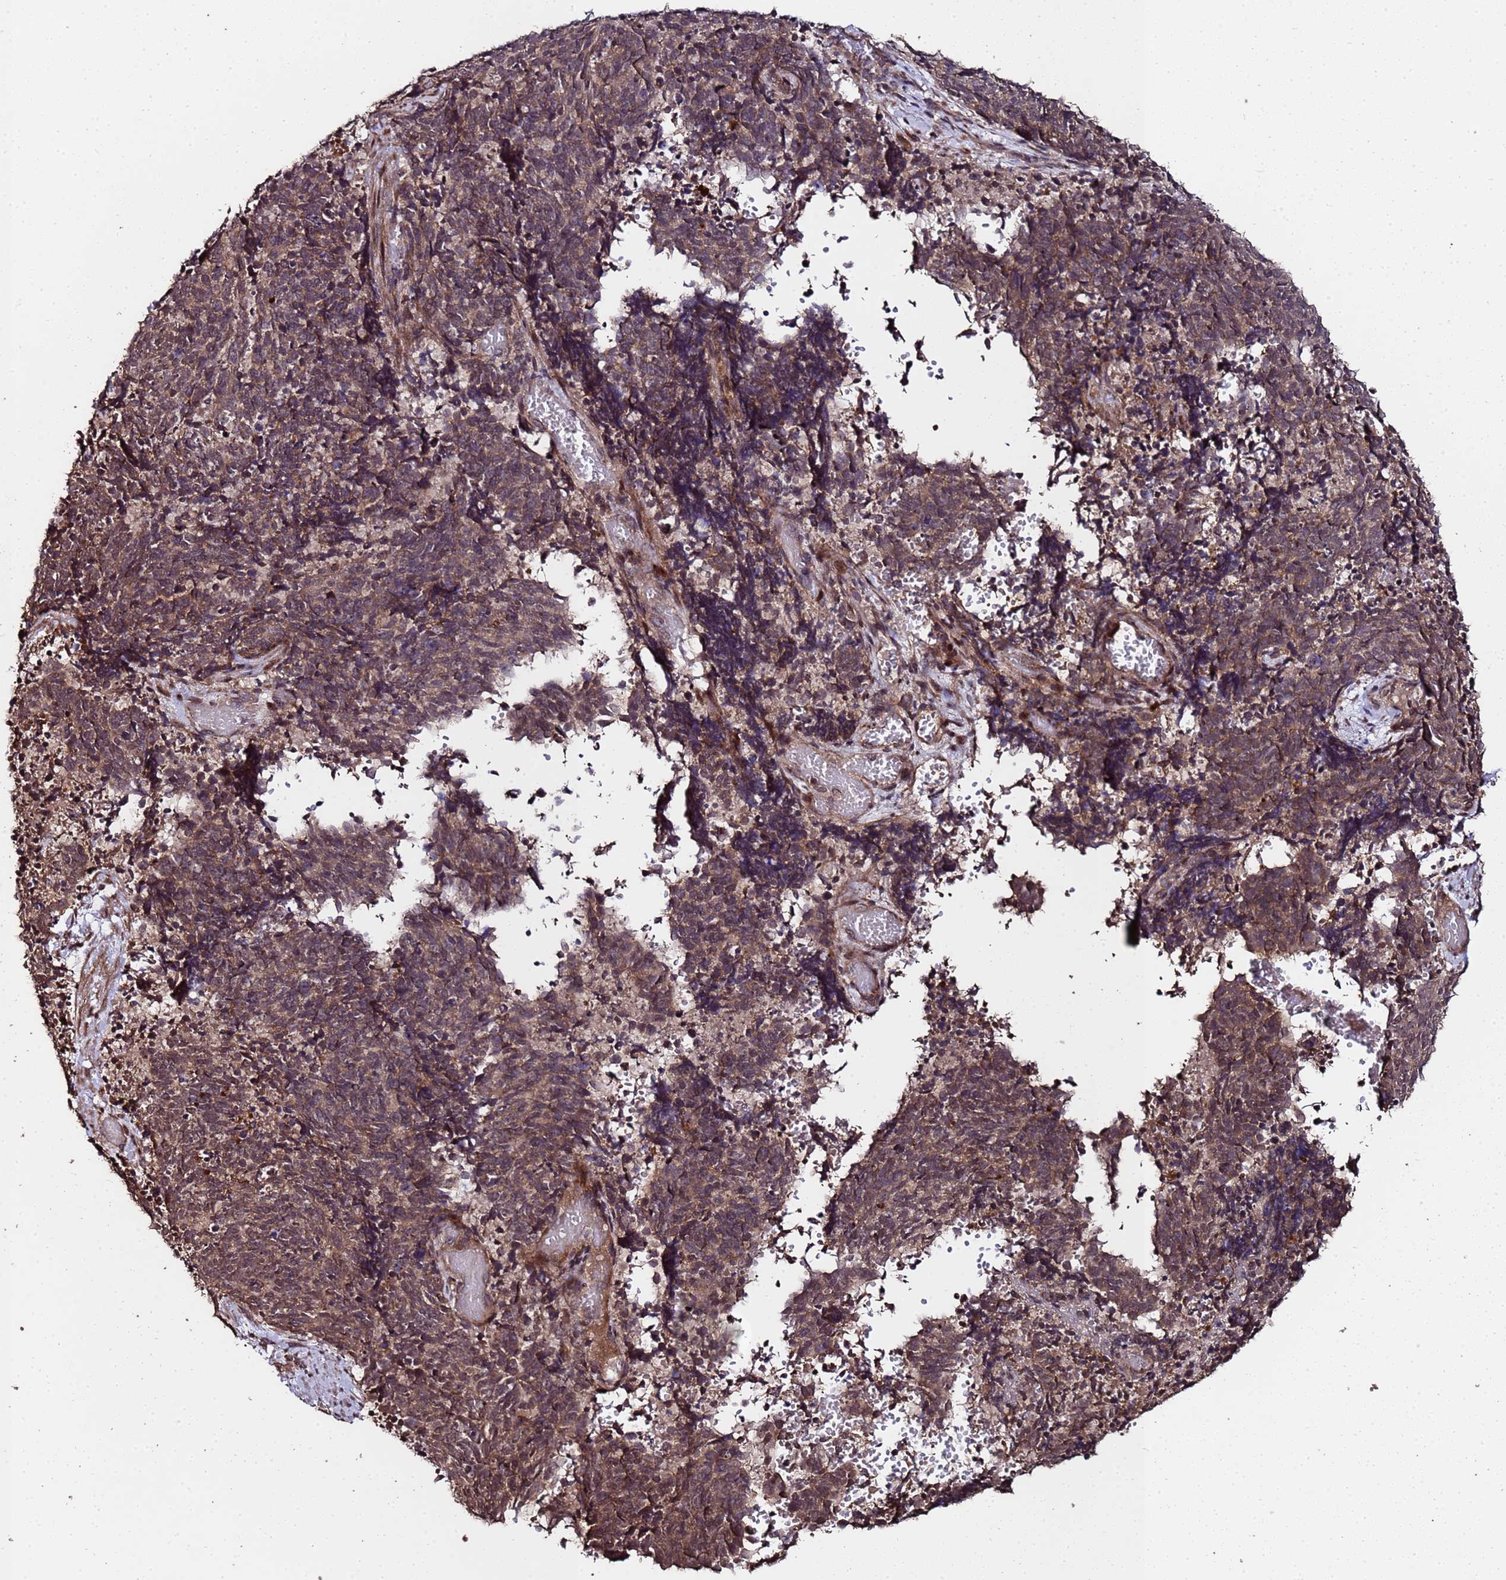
{"staining": {"intensity": "moderate", "quantity": ">75%", "location": "cytoplasmic/membranous"}, "tissue": "cervical cancer", "cell_type": "Tumor cells", "image_type": "cancer", "snomed": [{"axis": "morphology", "description": "Squamous cell carcinoma, NOS"}, {"axis": "topography", "description": "Cervix"}], "caption": "Cervical cancer stained with a protein marker shows moderate staining in tumor cells.", "gene": "PRODH", "patient": {"sex": "female", "age": 29}}